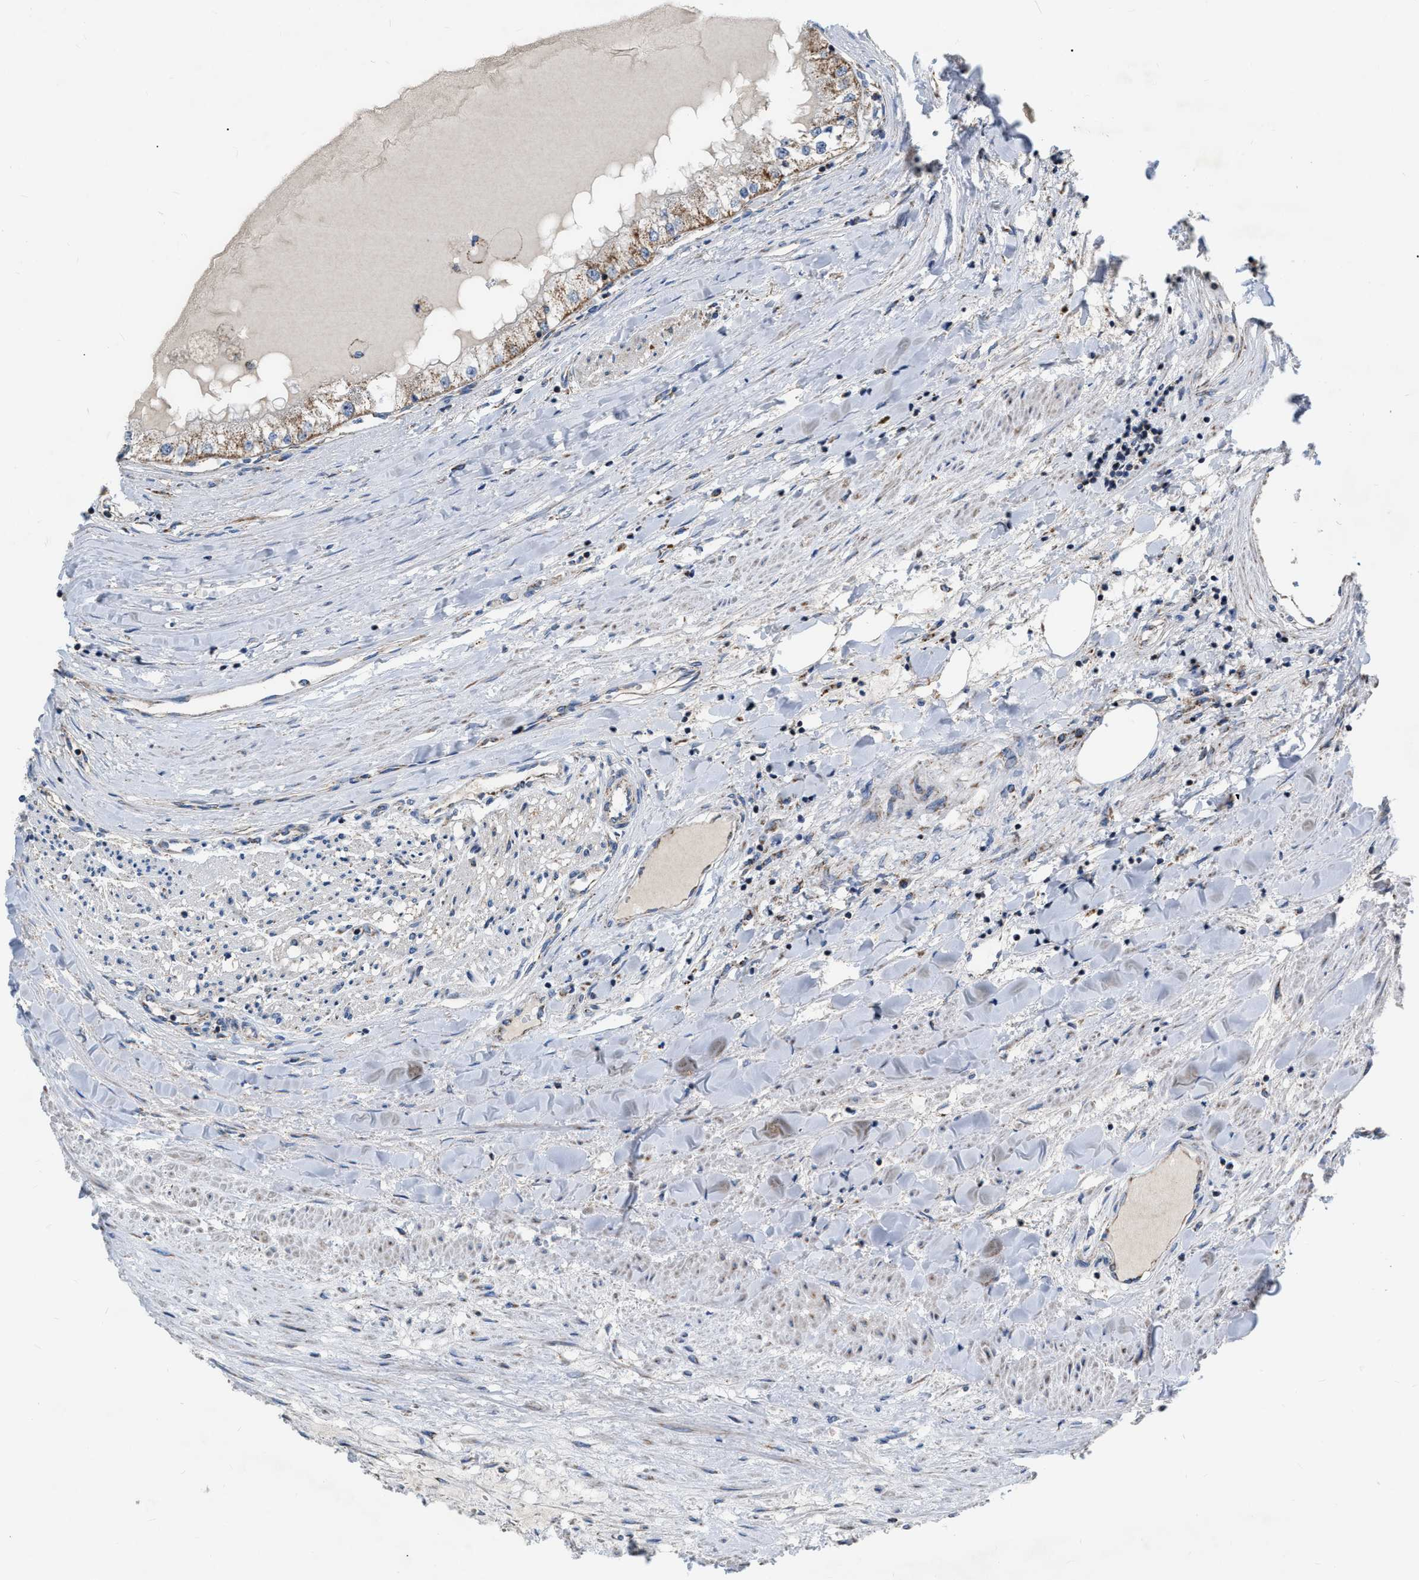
{"staining": {"intensity": "weak", "quantity": ">75%", "location": "cytoplasmic/membranous"}, "tissue": "renal cancer", "cell_type": "Tumor cells", "image_type": "cancer", "snomed": [{"axis": "morphology", "description": "Adenocarcinoma, NOS"}, {"axis": "topography", "description": "Kidney"}], "caption": "Human renal adenocarcinoma stained with a brown dye reveals weak cytoplasmic/membranous positive expression in about >75% of tumor cells.", "gene": "DDX56", "patient": {"sex": "male", "age": 68}}